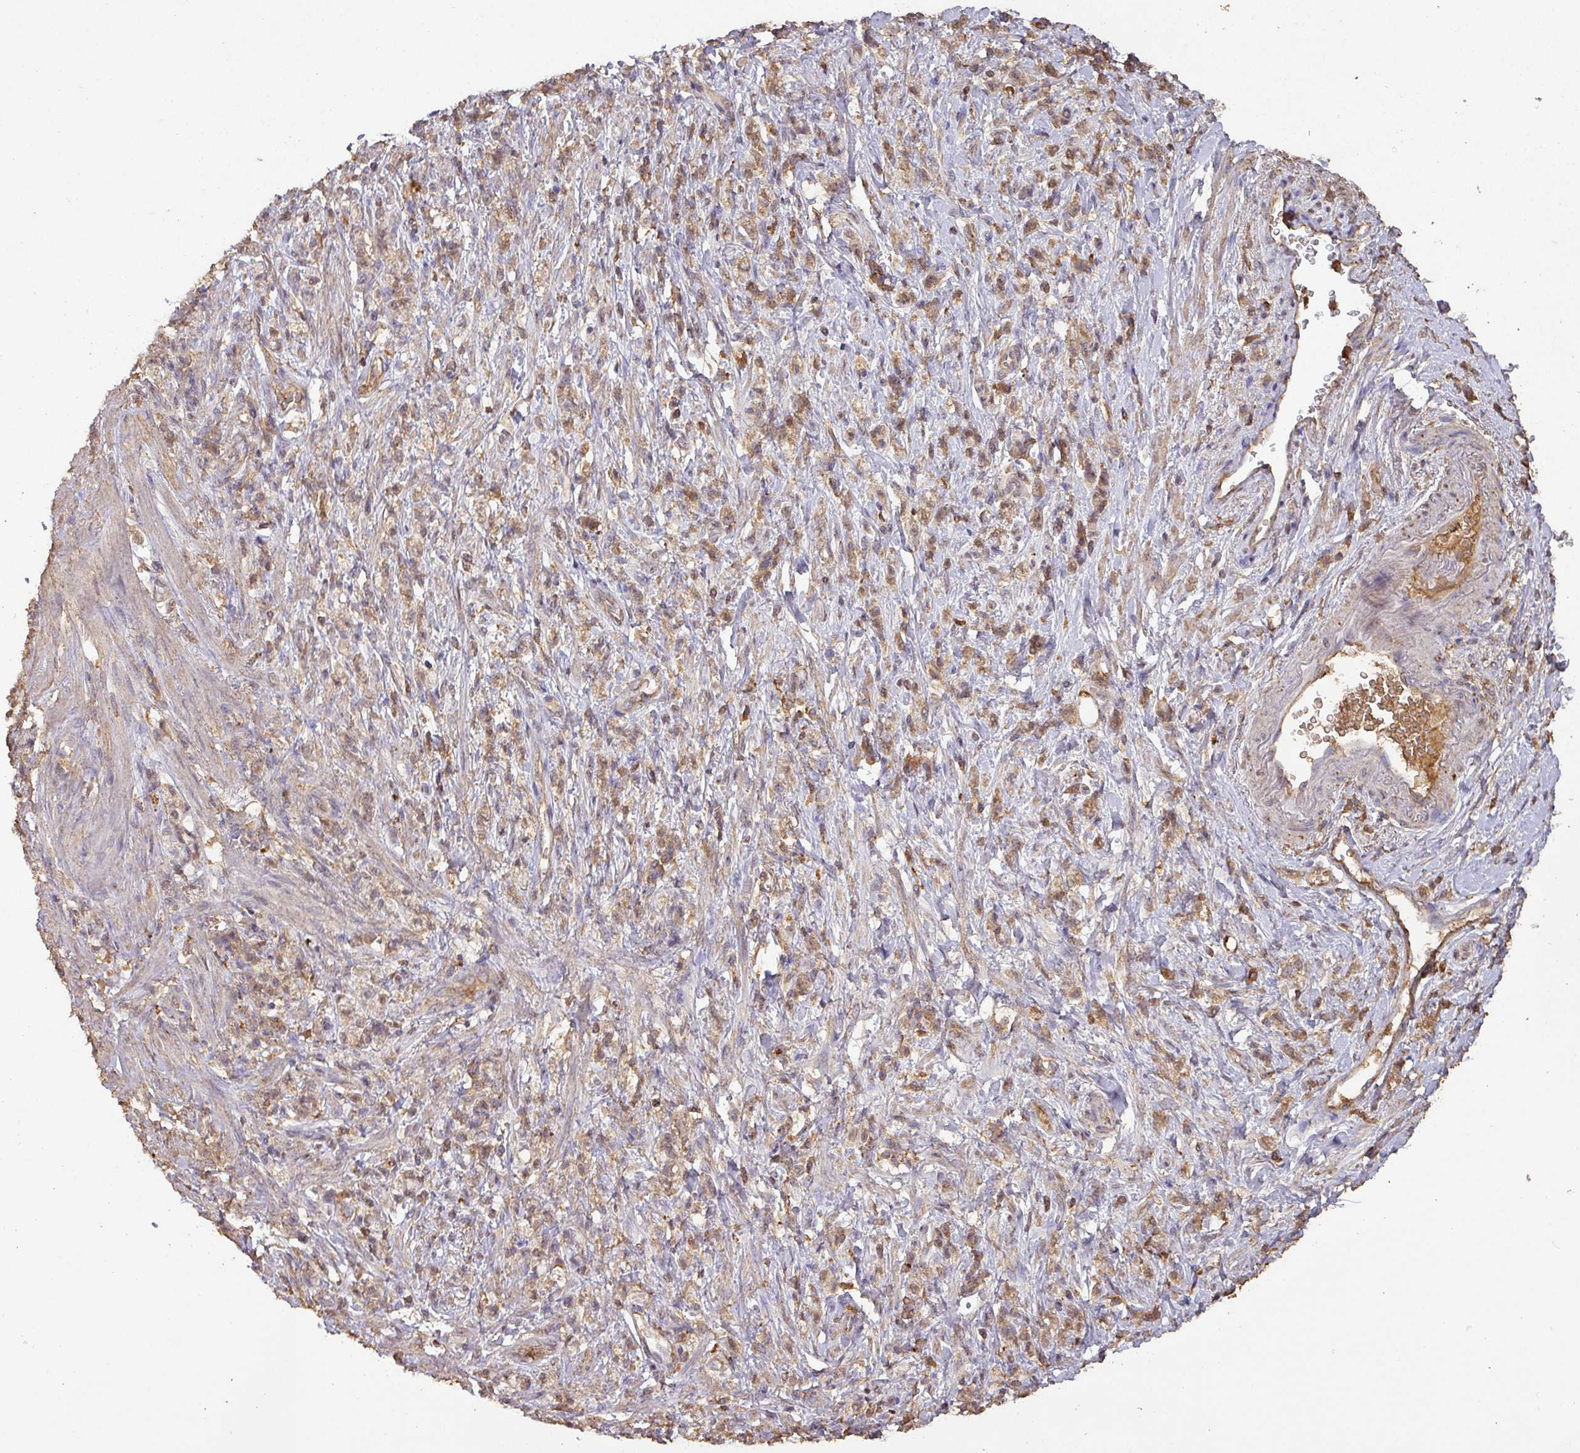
{"staining": {"intensity": "weak", "quantity": "25%-75%", "location": "cytoplasmic/membranous"}, "tissue": "stomach cancer", "cell_type": "Tumor cells", "image_type": "cancer", "snomed": [{"axis": "morphology", "description": "Adenocarcinoma, NOS"}, {"axis": "topography", "description": "Stomach"}], "caption": "Human stomach cancer (adenocarcinoma) stained with a brown dye exhibits weak cytoplasmic/membranous positive expression in about 25%-75% of tumor cells.", "gene": "ATAT1", "patient": {"sex": "male", "age": 77}}